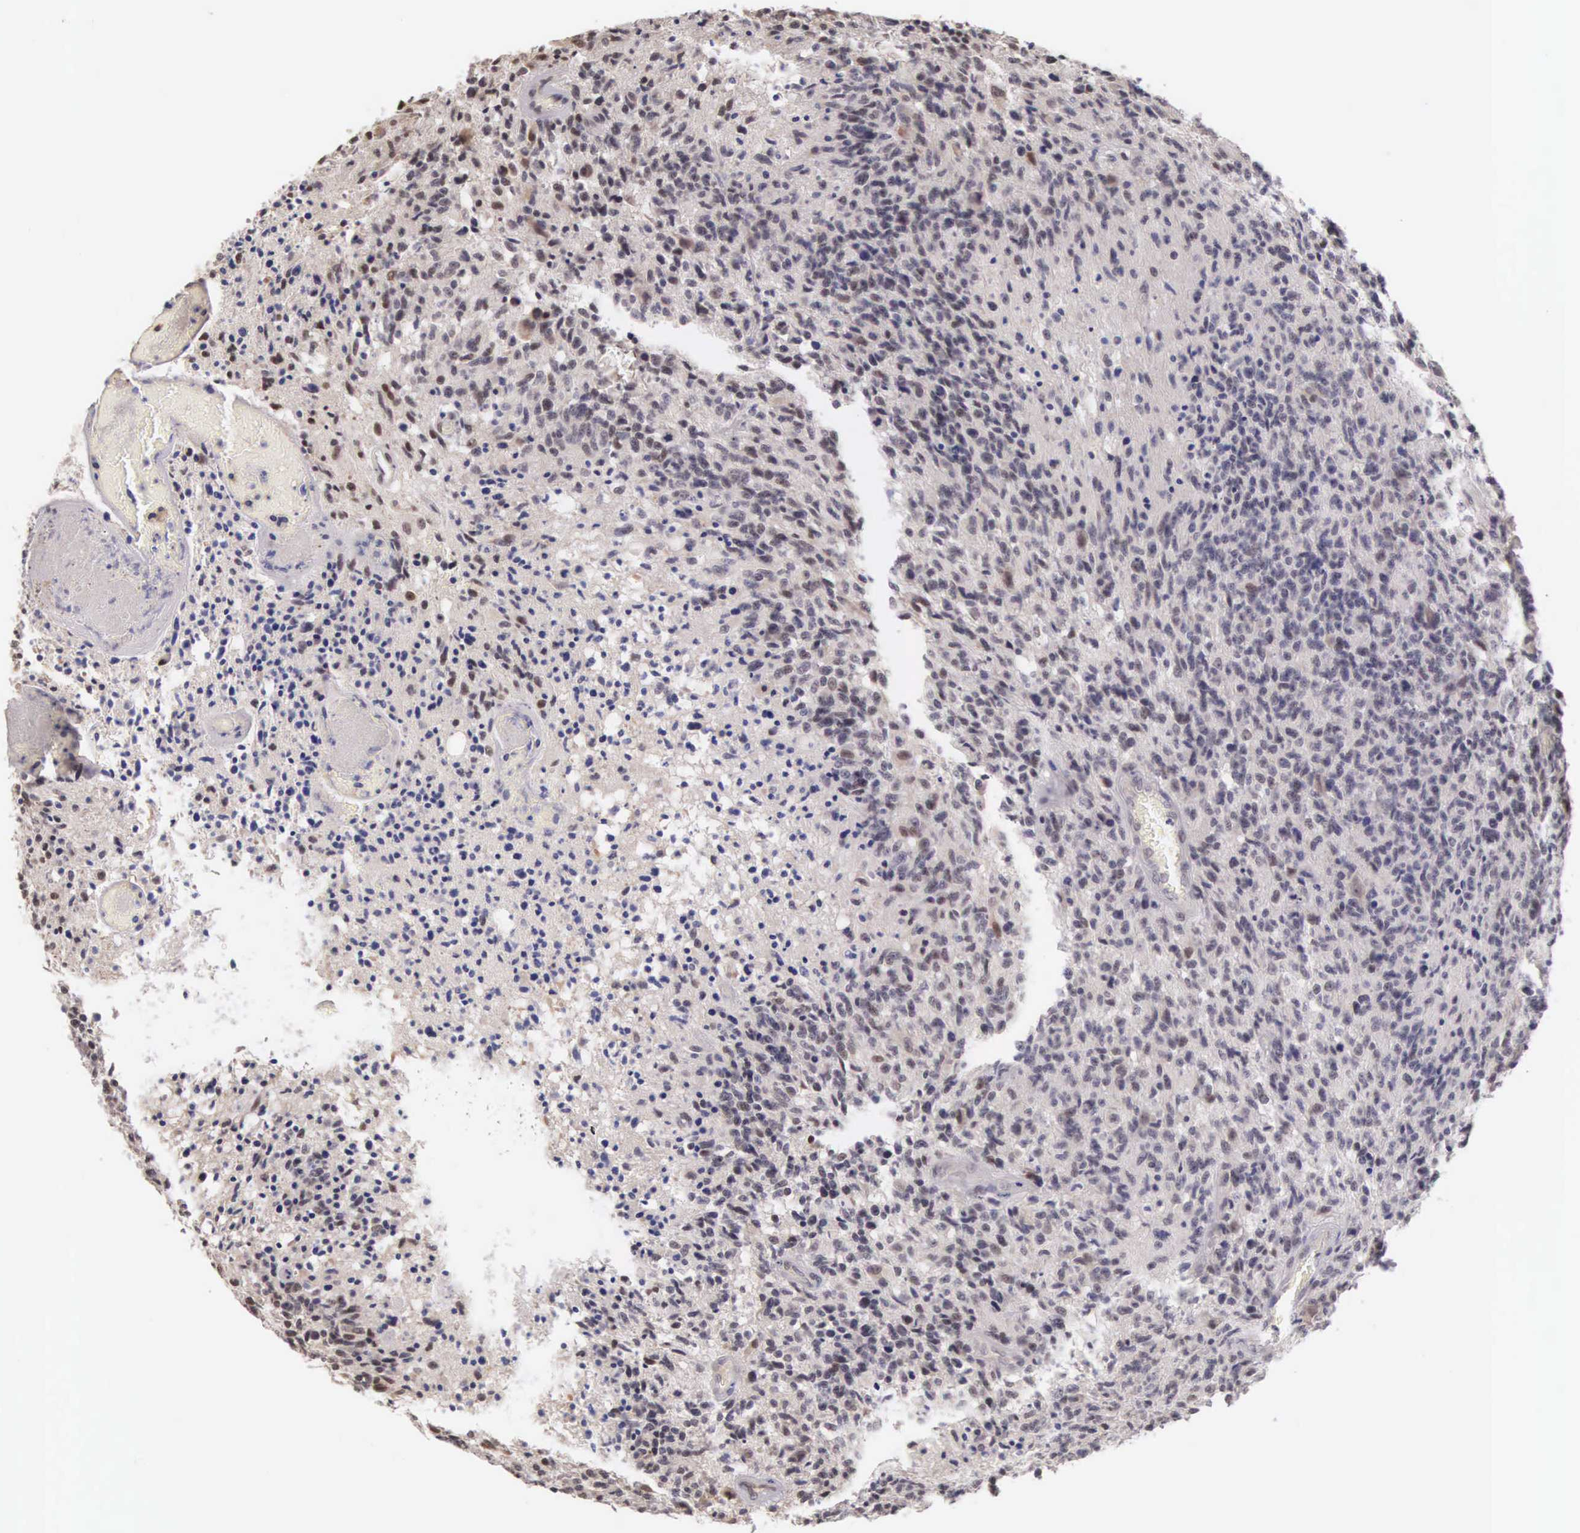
{"staining": {"intensity": "moderate", "quantity": "25%-75%", "location": "nuclear"}, "tissue": "glioma", "cell_type": "Tumor cells", "image_type": "cancer", "snomed": [{"axis": "morphology", "description": "Glioma, malignant, High grade"}, {"axis": "topography", "description": "Brain"}], "caption": "Protein analysis of malignant glioma (high-grade) tissue demonstrates moderate nuclear positivity in approximately 25%-75% of tumor cells.", "gene": "HMGXB4", "patient": {"sex": "male", "age": 36}}